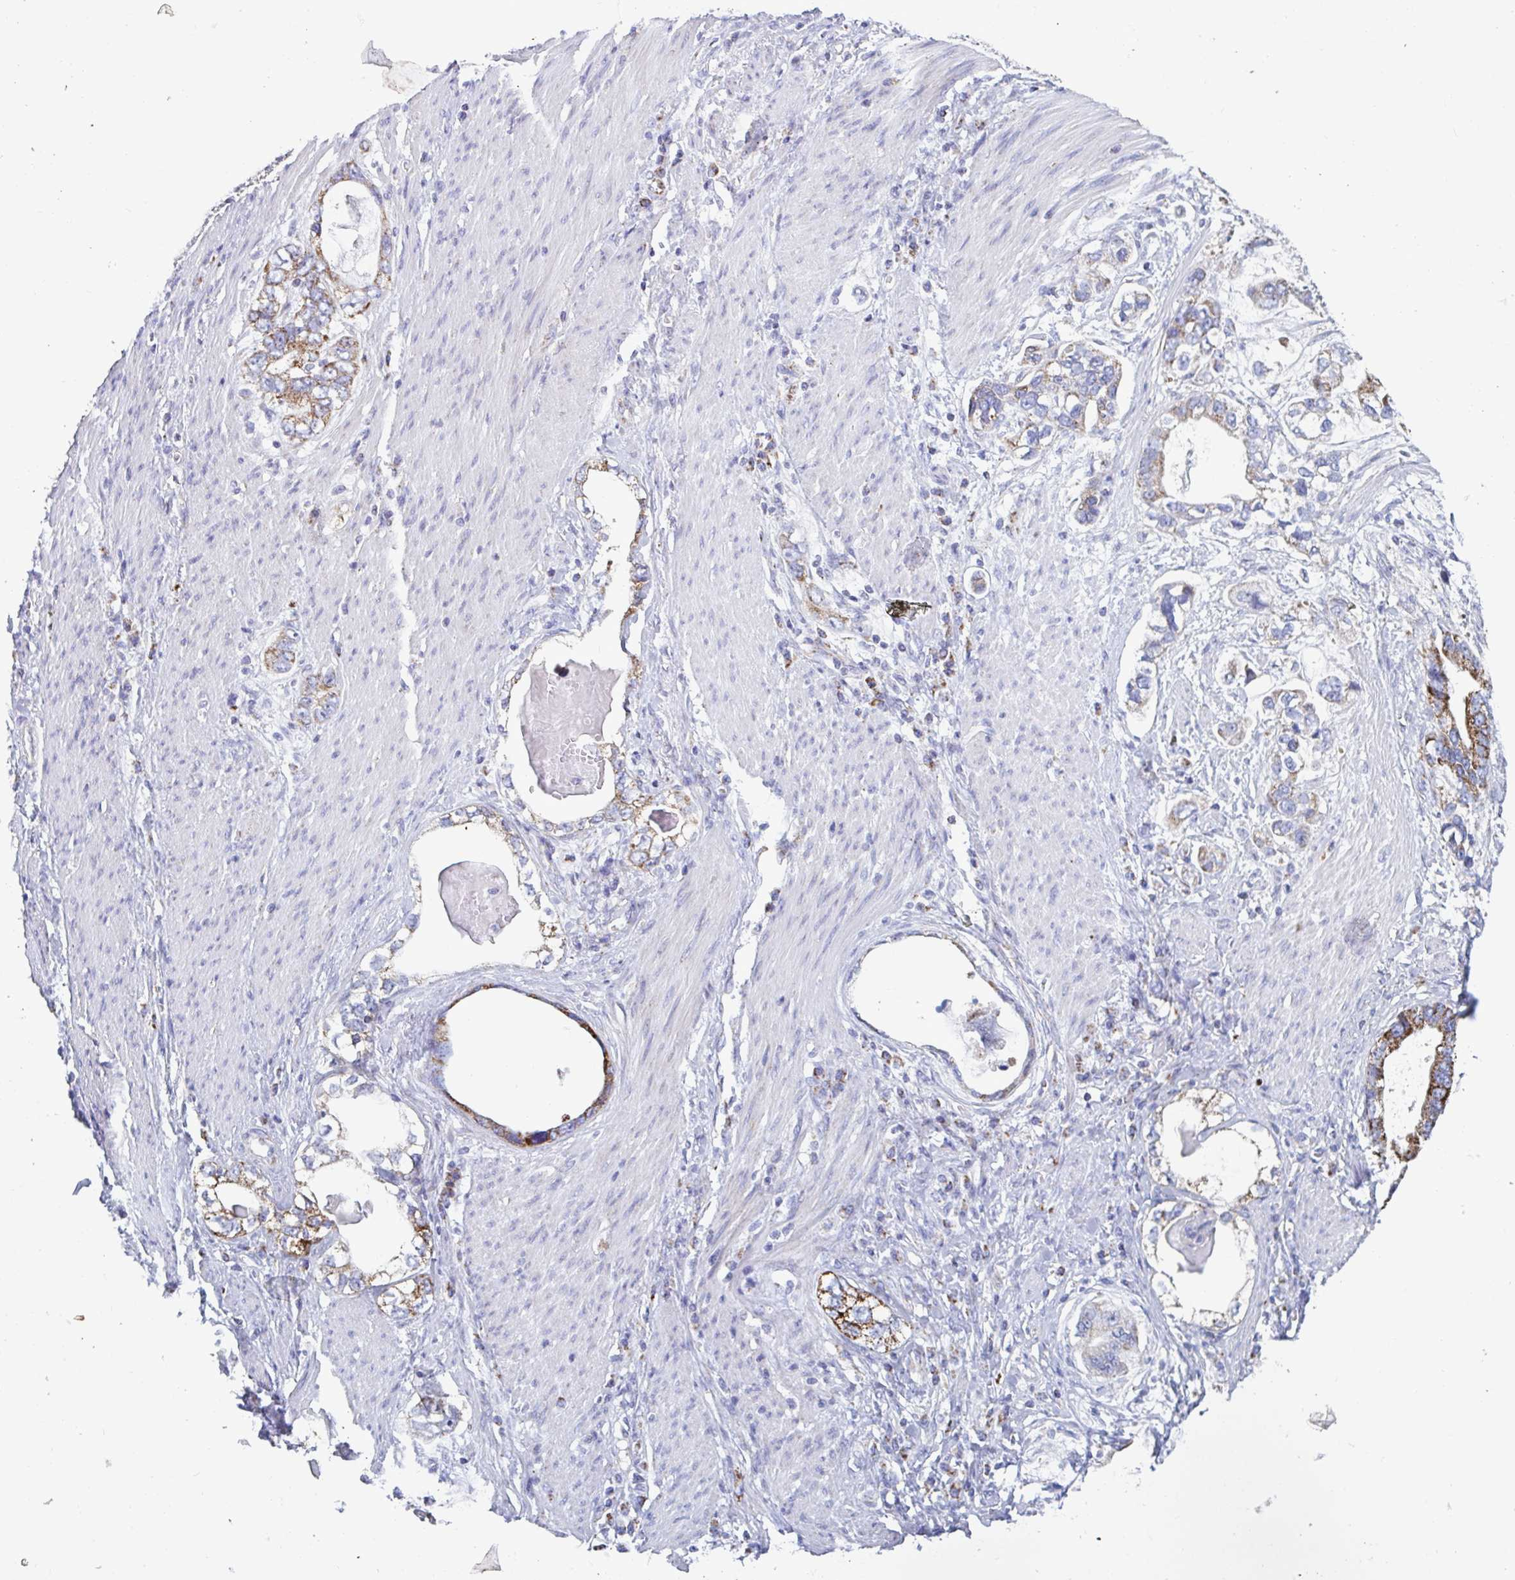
{"staining": {"intensity": "strong", "quantity": "25%-75%", "location": "cytoplasmic/membranous"}, "tissue": "stomach cancer", "cell_type": "Tumor cells", "image_type": "cancer", "snomed": [{"axis": "morphology", "description": "Adenocarcinoma, NOS"}, {"axis": "topography", "description": "Stomach, lower"}], "caption": "This photomicrograph shows immunohistochemistry staining of human adenocarcinoma (stomach), with high strong cytoplasmic/membranous staining in about 25%-75% of tumor cells.", "gene": "BCAT2", "patient": {"sex": "female", "age": 93}}